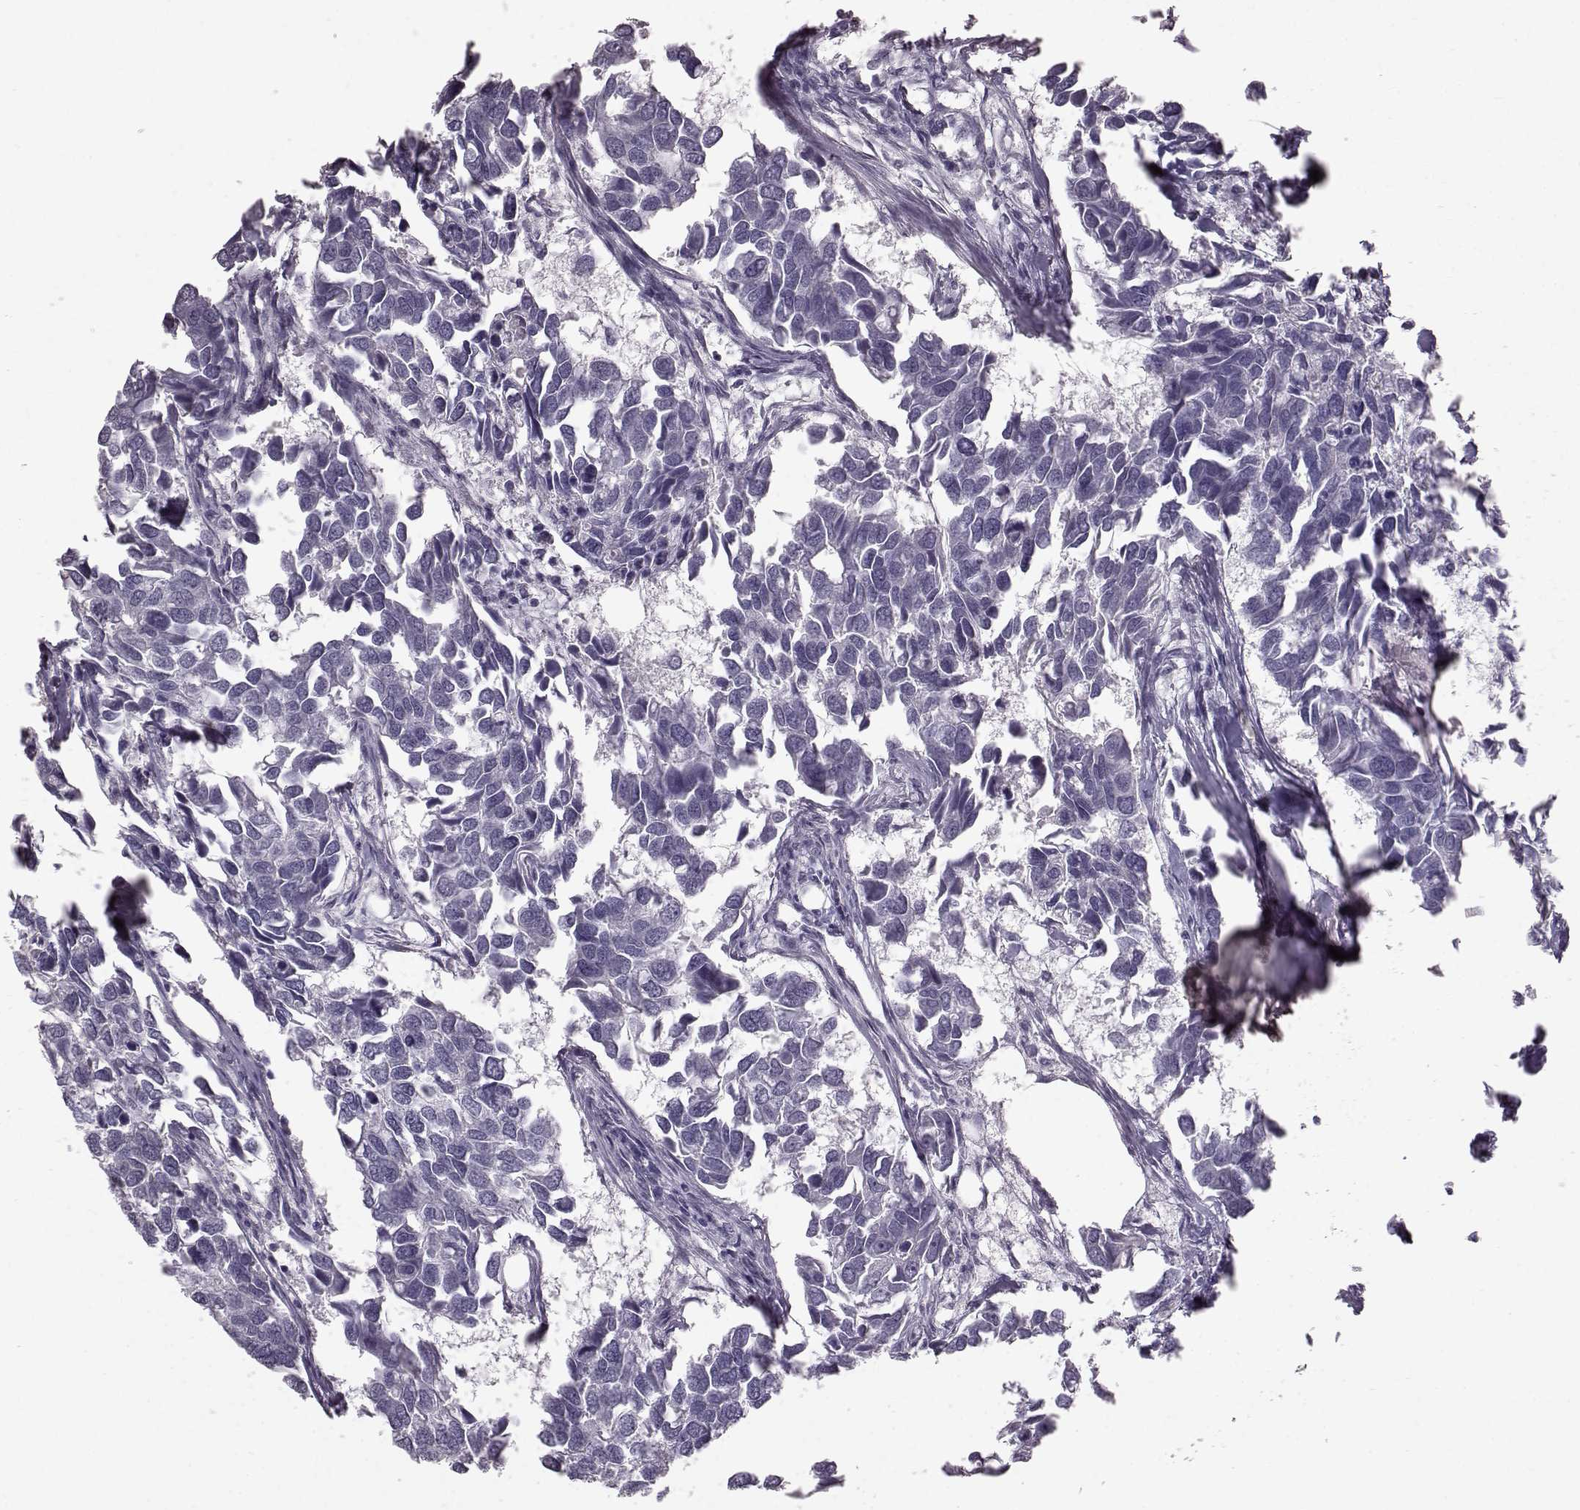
{"staining": {"intensity": "negative", "quantity": "none", "location": "none"}, "tissue": "breast cancer", "cell_type": "Tumor cells", "image_type": "cancer", "snomed": [{"axis": "morphology", "description": "Duct carcinoma"}, {"axis": "topography", "description": "Breast"}], "caption": "This is an immunohistochemistry (IHC) photomicrograph of human breast cancer. There is no staining in tumor cells.", "gene": "TCHHL1", "patient": {"sex": "female", "age": 83}}